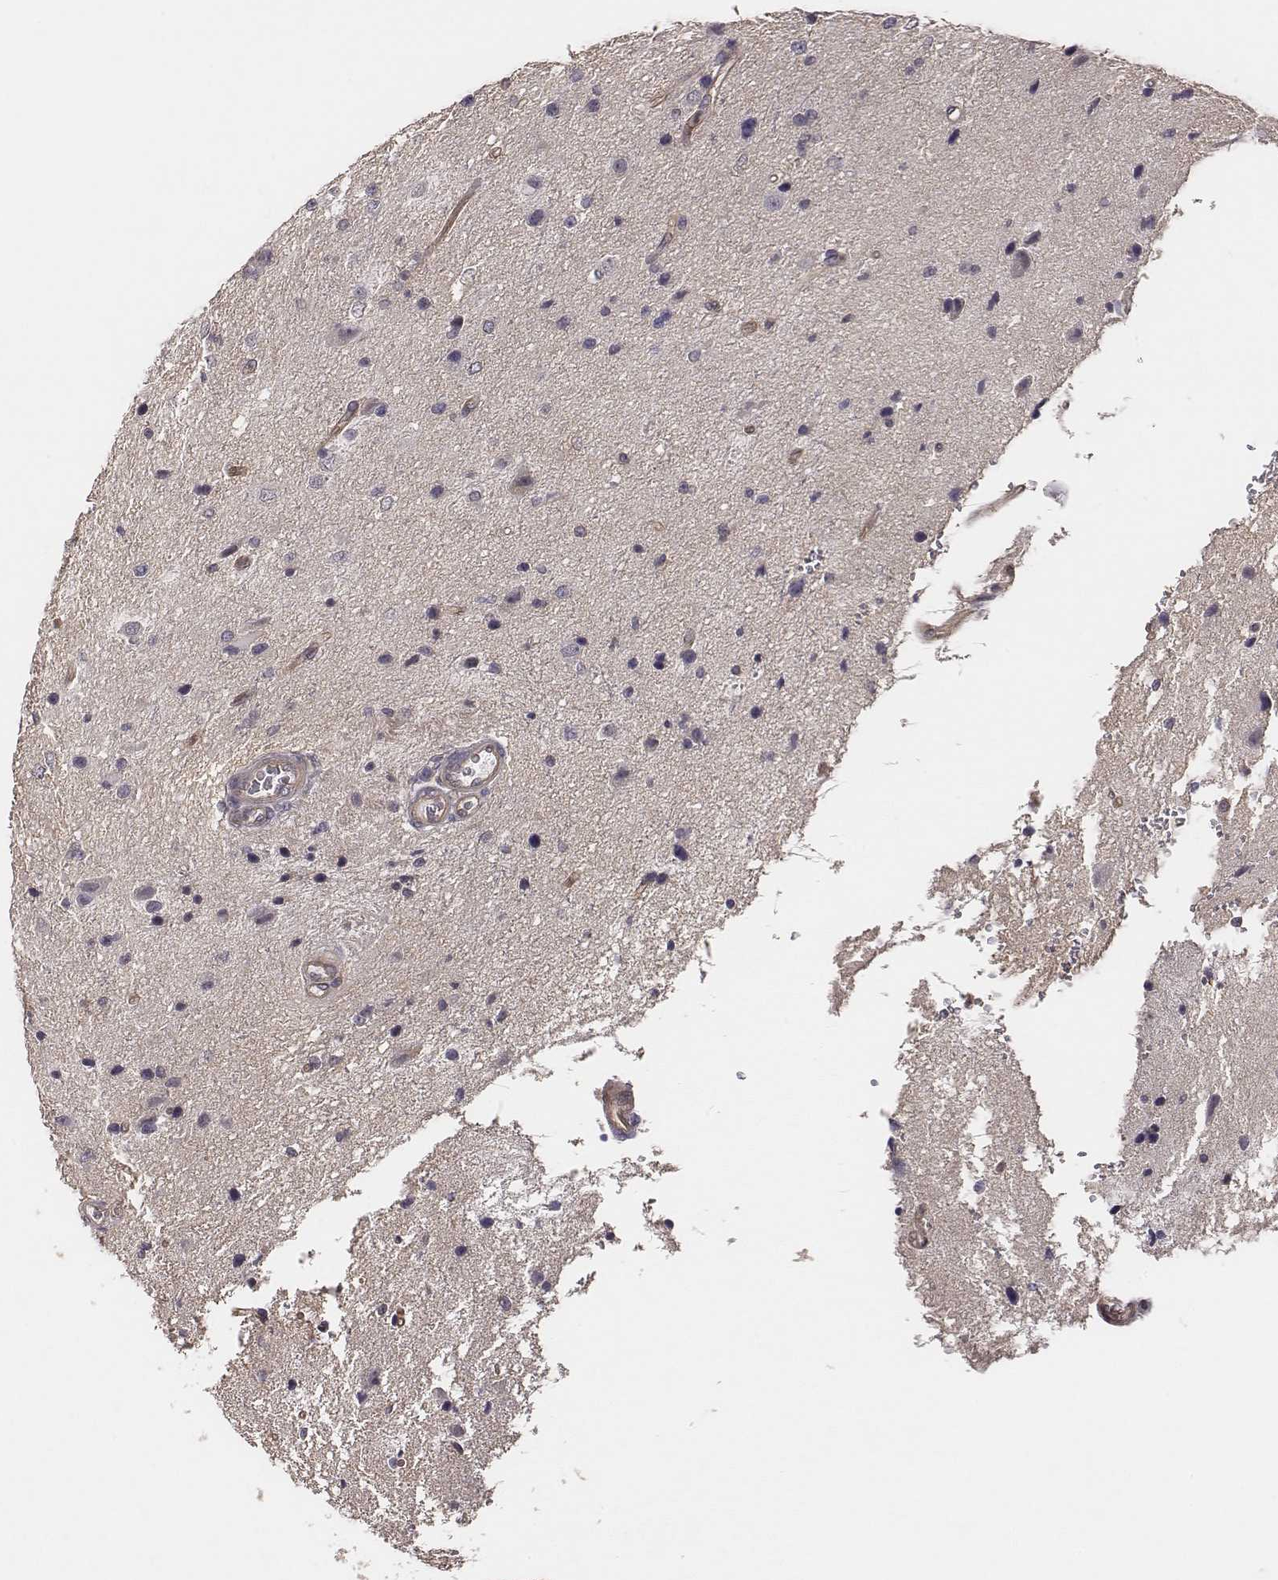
{"staining": {"intensity": "negative", "quantity": "none", "location": "none"}, "tissue": "glioma", "cell_type": "Tumor cells", "image_type": "cancer", "snomed": [{"axis": "morphology", "description": "Glioma, malignant, Low grade"}, {"axis": "topography", "description": "Brain"}], "caption": "The micrograph exhibits no staining of tumor cells in malignant low-grade glioma. The staining was performed using DAB to visualize the protein expression in brown, while the nuclei were stained in blue with hematoxylin (Magnification: 20x).", "gene": "SCARF1", "patient": {"sex": "female", "age": 32}}